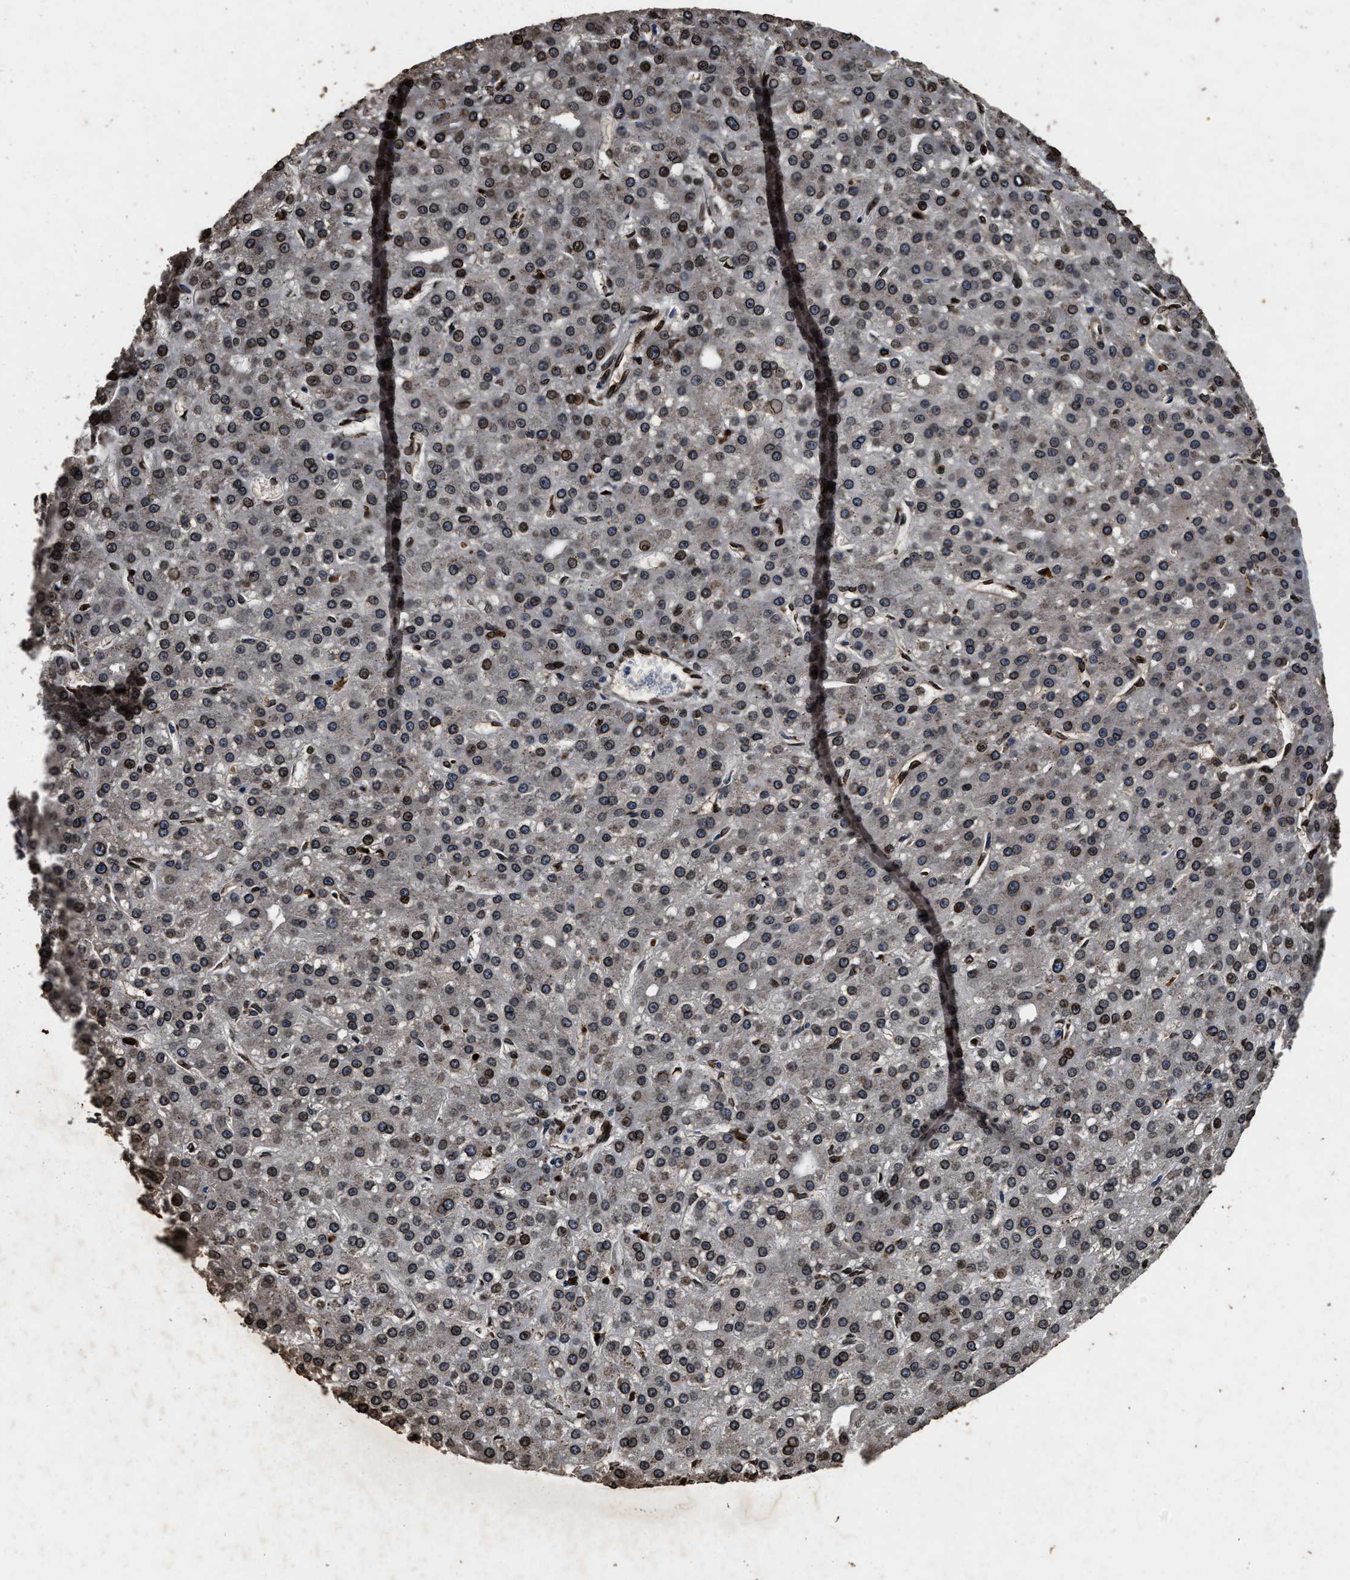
{"staining": {"intensity": "moderate", "quantity": ">75%", "location": "cytoplasmic/membranous,nuclear"}, "tissue": "liver cancer", "cell_type": "Tumor cells", "image_type": "cancer", "snomed": [{"axis": "morphology", "description": "Carcinoma, Hepatocellular, NOS"}, {"axis": "topography", "description": "Liver"}], "caption": "Protein staining demonstrates moderate cytoplasmic/membranous and nuclear expression in approximately >75% of tumor cells in liver cancer.", "gene": "ACCS", "patient": {"sex": "male", "age": 67}}